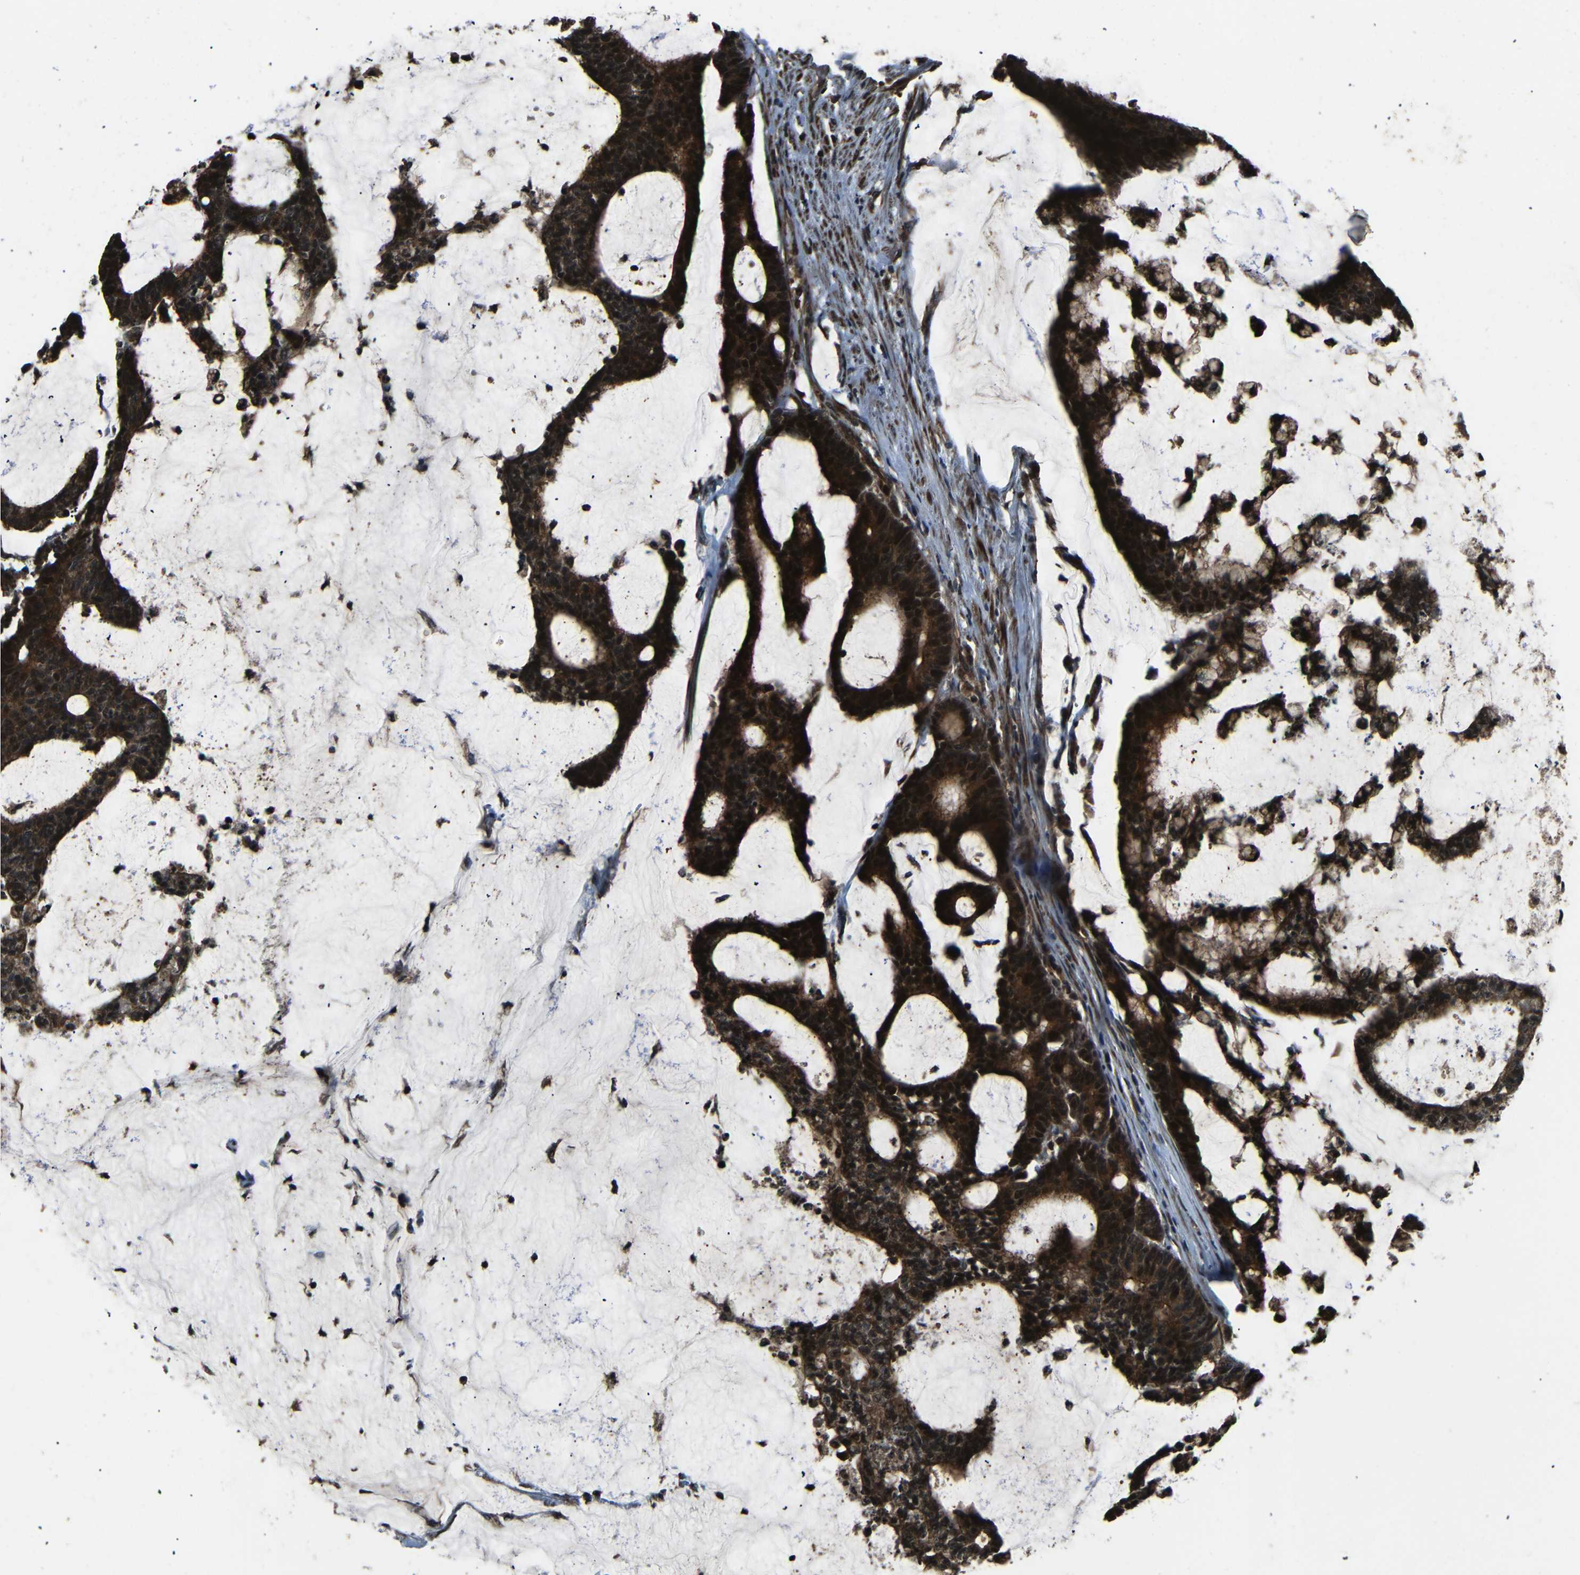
{"staining": {"intensity": "strong", "quantity": ">75%", "location": "cytoplasmic/membranous"}, "tissue": "colorectal cancer", "cell_type": "Tumor cells", "image_type": "cancer", "snomed": [{"axis": "morphology", "description": "Adenocarcinoma, NOS"}, {"axis": "topography", "description": "Colon"}], "caption": "Human colorectal cancer stained with a brown dye demonstrates strong cytoplasmic/membranous positive staining in approximately >75% of tumor cells.", "gene": "PLK2", "patient": {"sex": "female", "age": 84}}